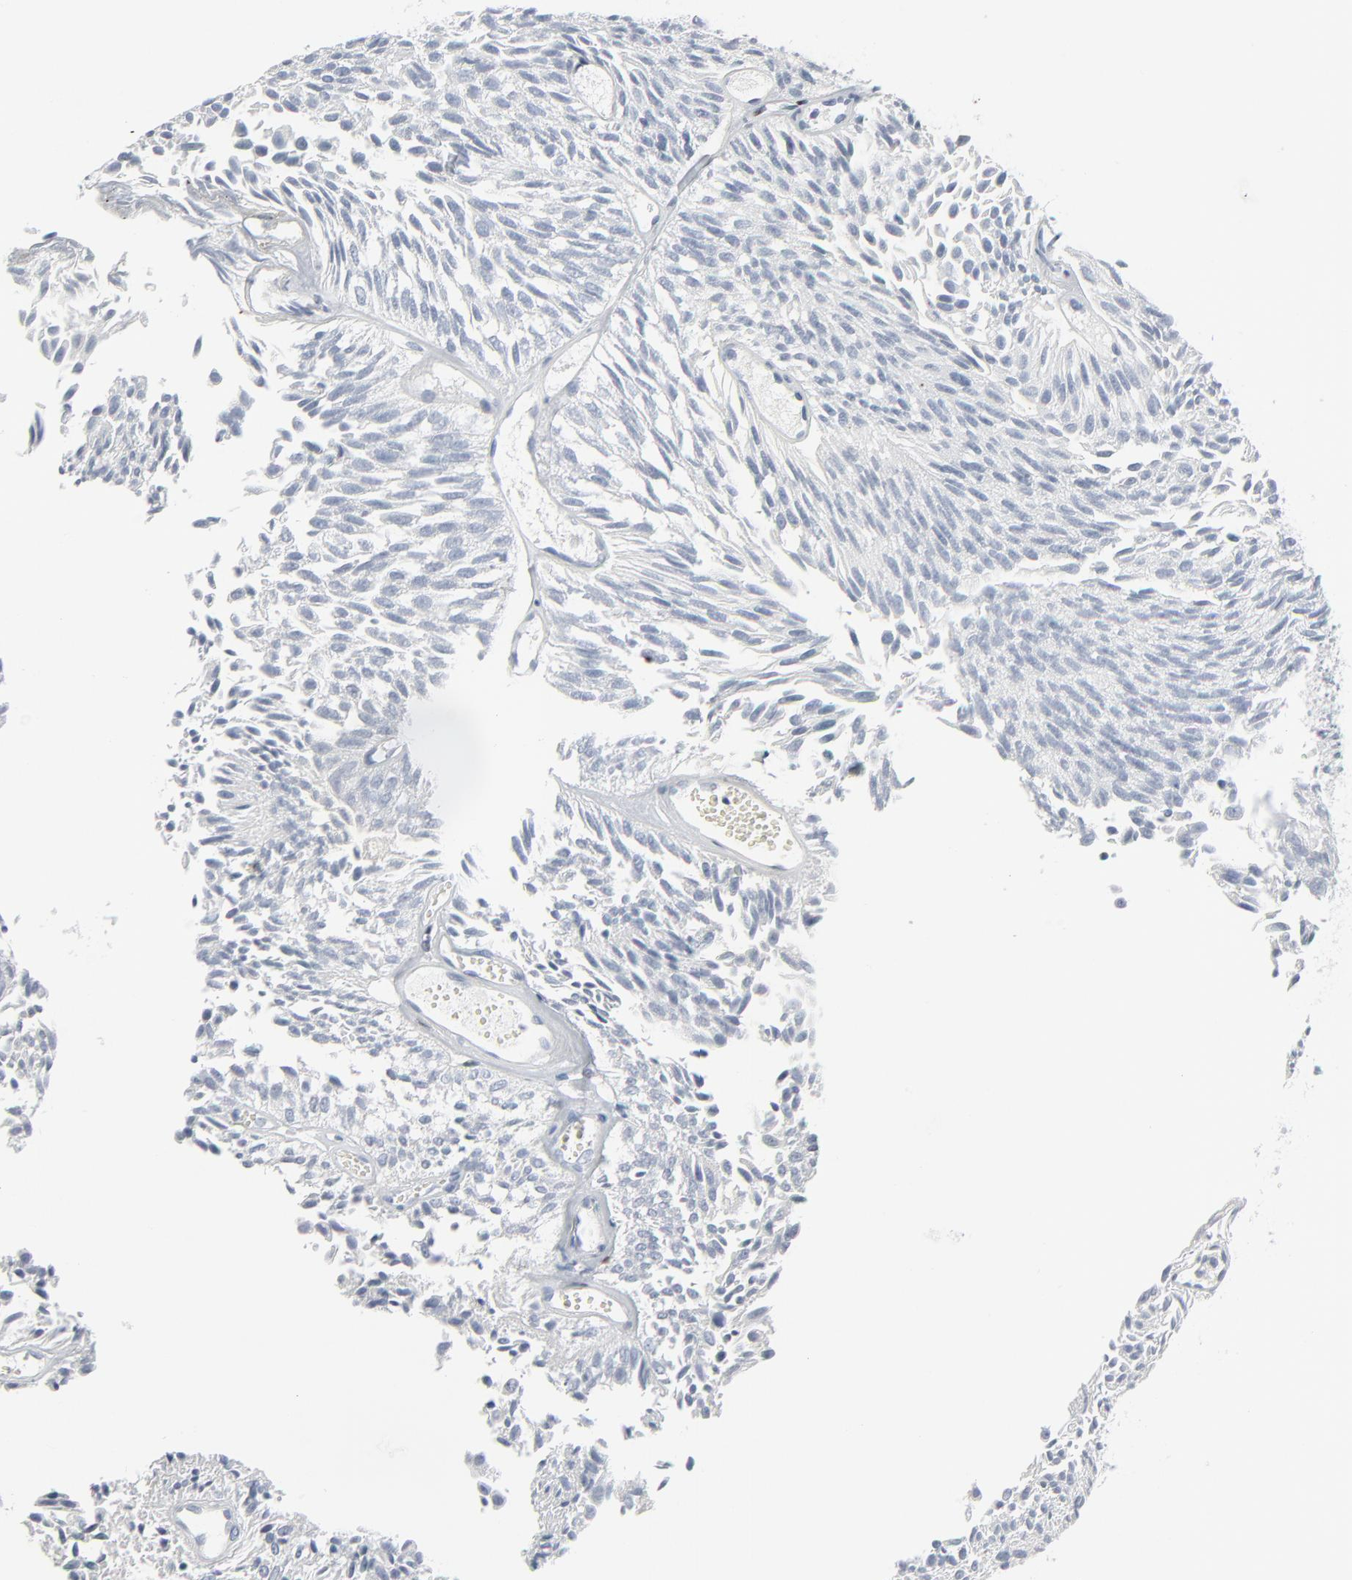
{"staining": {"intensity": "negative", "quantity": "none", "location": "none"}, "tissue": "urothelial cancer", "cell_type": "Tumor cells", "image_type": "cancer", "snomed": [{"axis": "morphology", "description": "Urothelial carcinoma, High grade"}, {"axis": "topography", "description": "Urinary bladder"}], "caption": "Immunohistochemical staining of urothelial cancer exhibits no significant staining in tumor cells.", "gene": "MITF", "patient": {"sex": "male", "age": 50}}